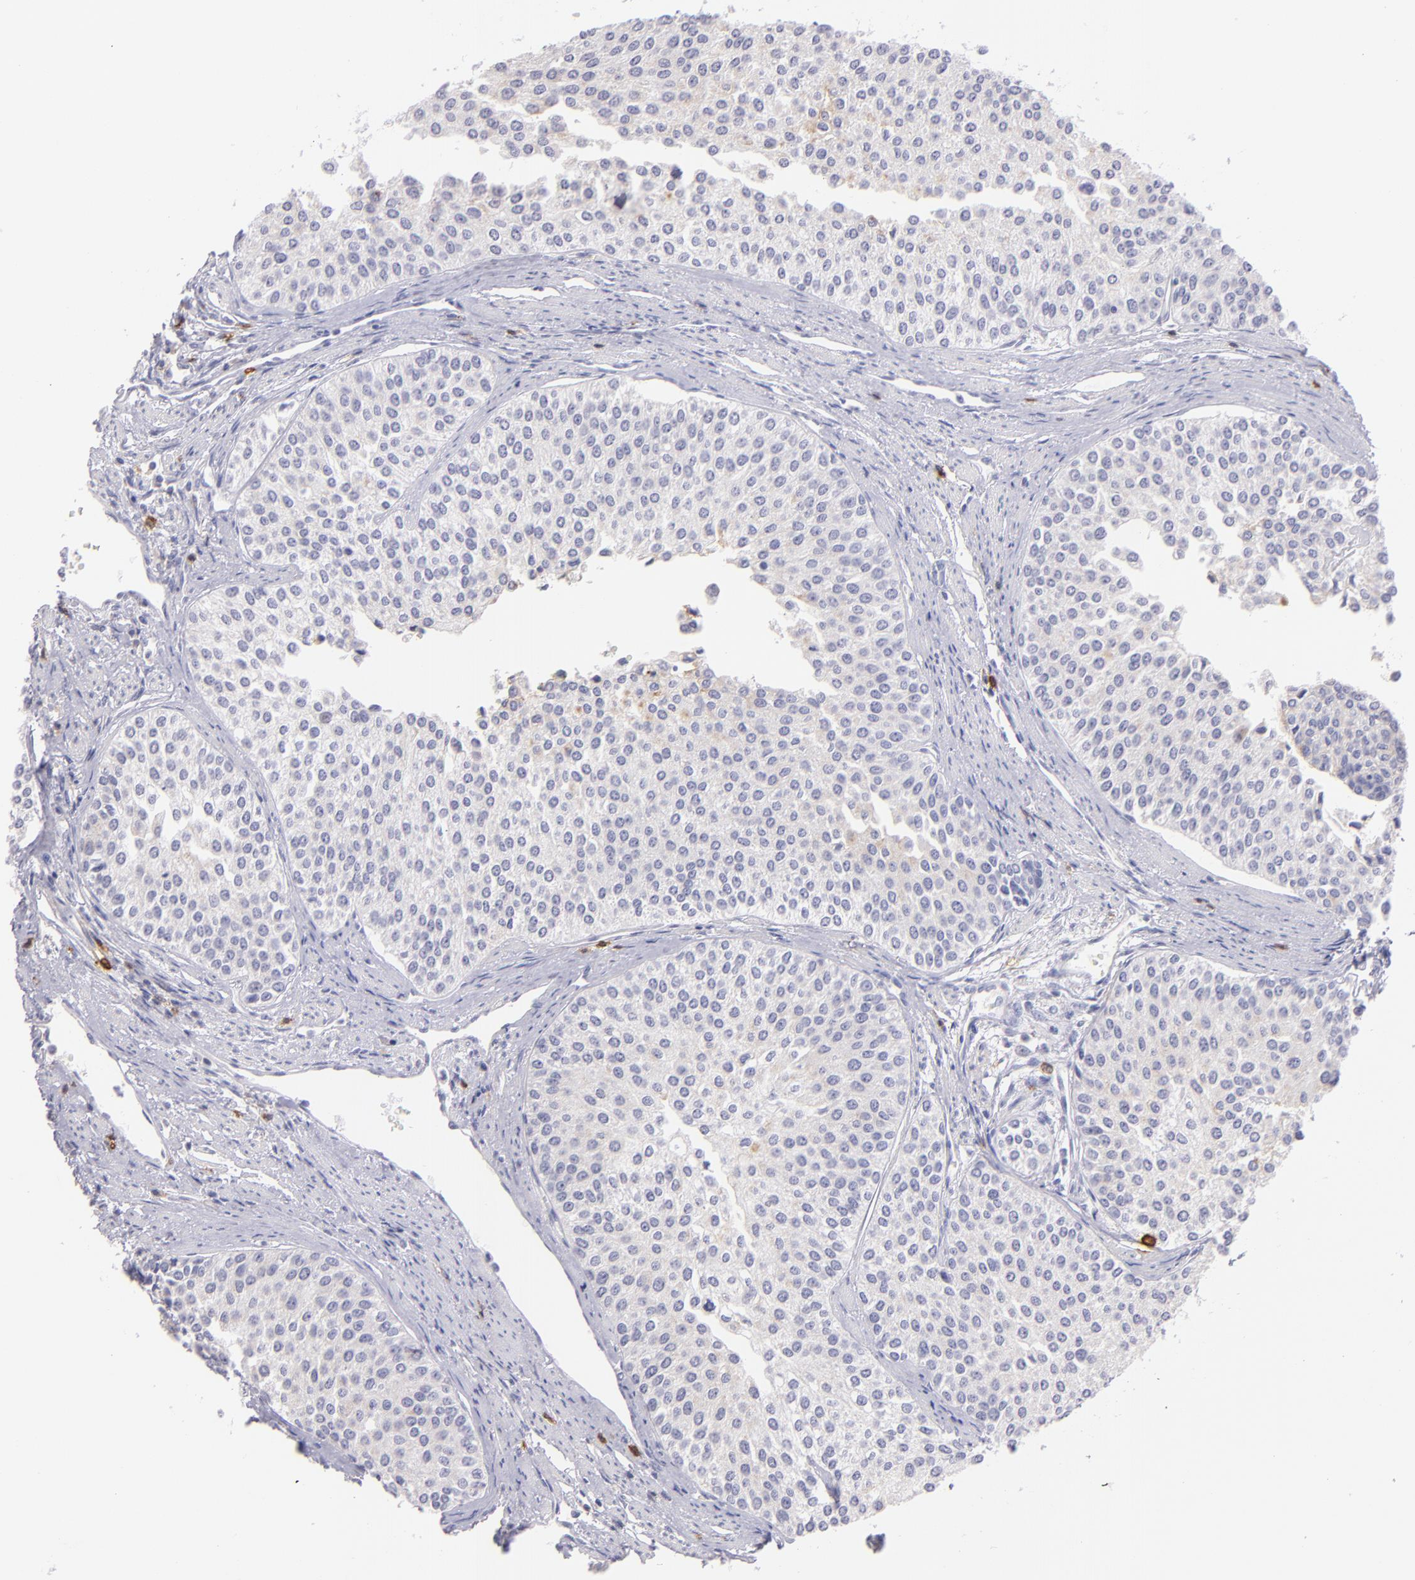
{"staining": {"intensity": "negative", "quantity": "none", "location": "none"}, "tissue": "urothelial cancer", "cell_type": "Tumor cells", "image_type": "cancer", "snomed": [{"axis": "morphology", "description": "Urothelial carcinoma, Low grade"}, {"axis": "topography", "description": "Urinary bladder"}], "caption": "The IHC photomicrograph has no significant expression in tumor cells of urothelial cancer tissue. (Stains: DAB (3,3'-diaminobenzidine) immunohistochemistry with hematoxylin counter stain, Microscopy: brightfield microscopy at high magnification).", "gene": "IL2RA", "patient": {"sex": "female", "age": 73}}